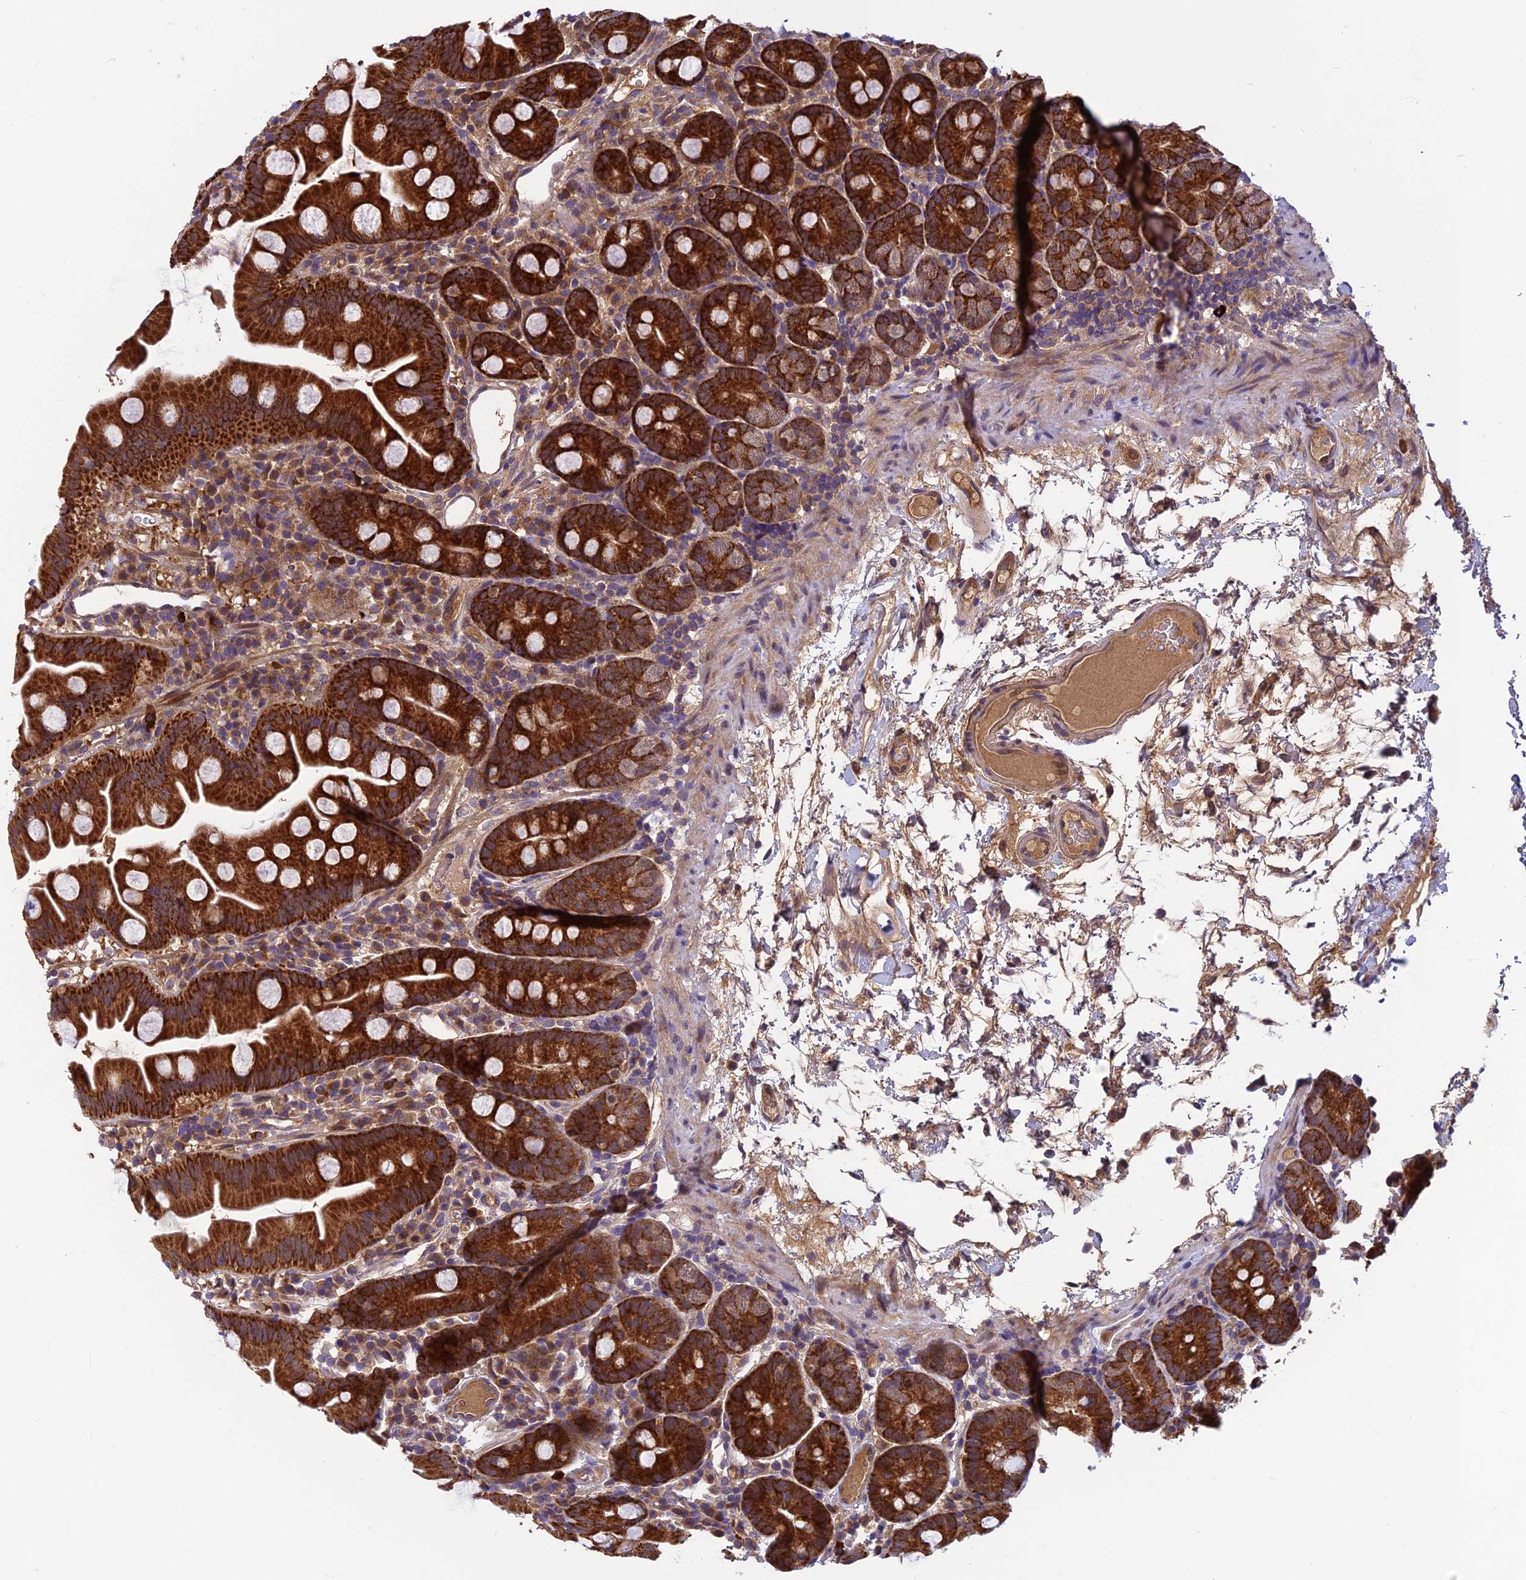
{"staining": {"intensity": "strong", "quantity": ">75%", "location": "cytoplasmic/membranous"}, "tissue": "small intestine", "cell_type": "Glandular cells", "image_type": "normal", "snomed": [{"axis": "morphology", "description": "Normal tissue, NOS"}, {"axis": "topography", "description": "Small intestine"}], "caption": "Immunohistochemistry (IHC) (DAB (3,3'-diaminobenzidine)) staining of normal small intestine reveals strong cytoplasmic/membranous protein expression in about >75% of glandular cells.", "gene": "CCDC15", "patient": {"sex": "female", "age": 68}}